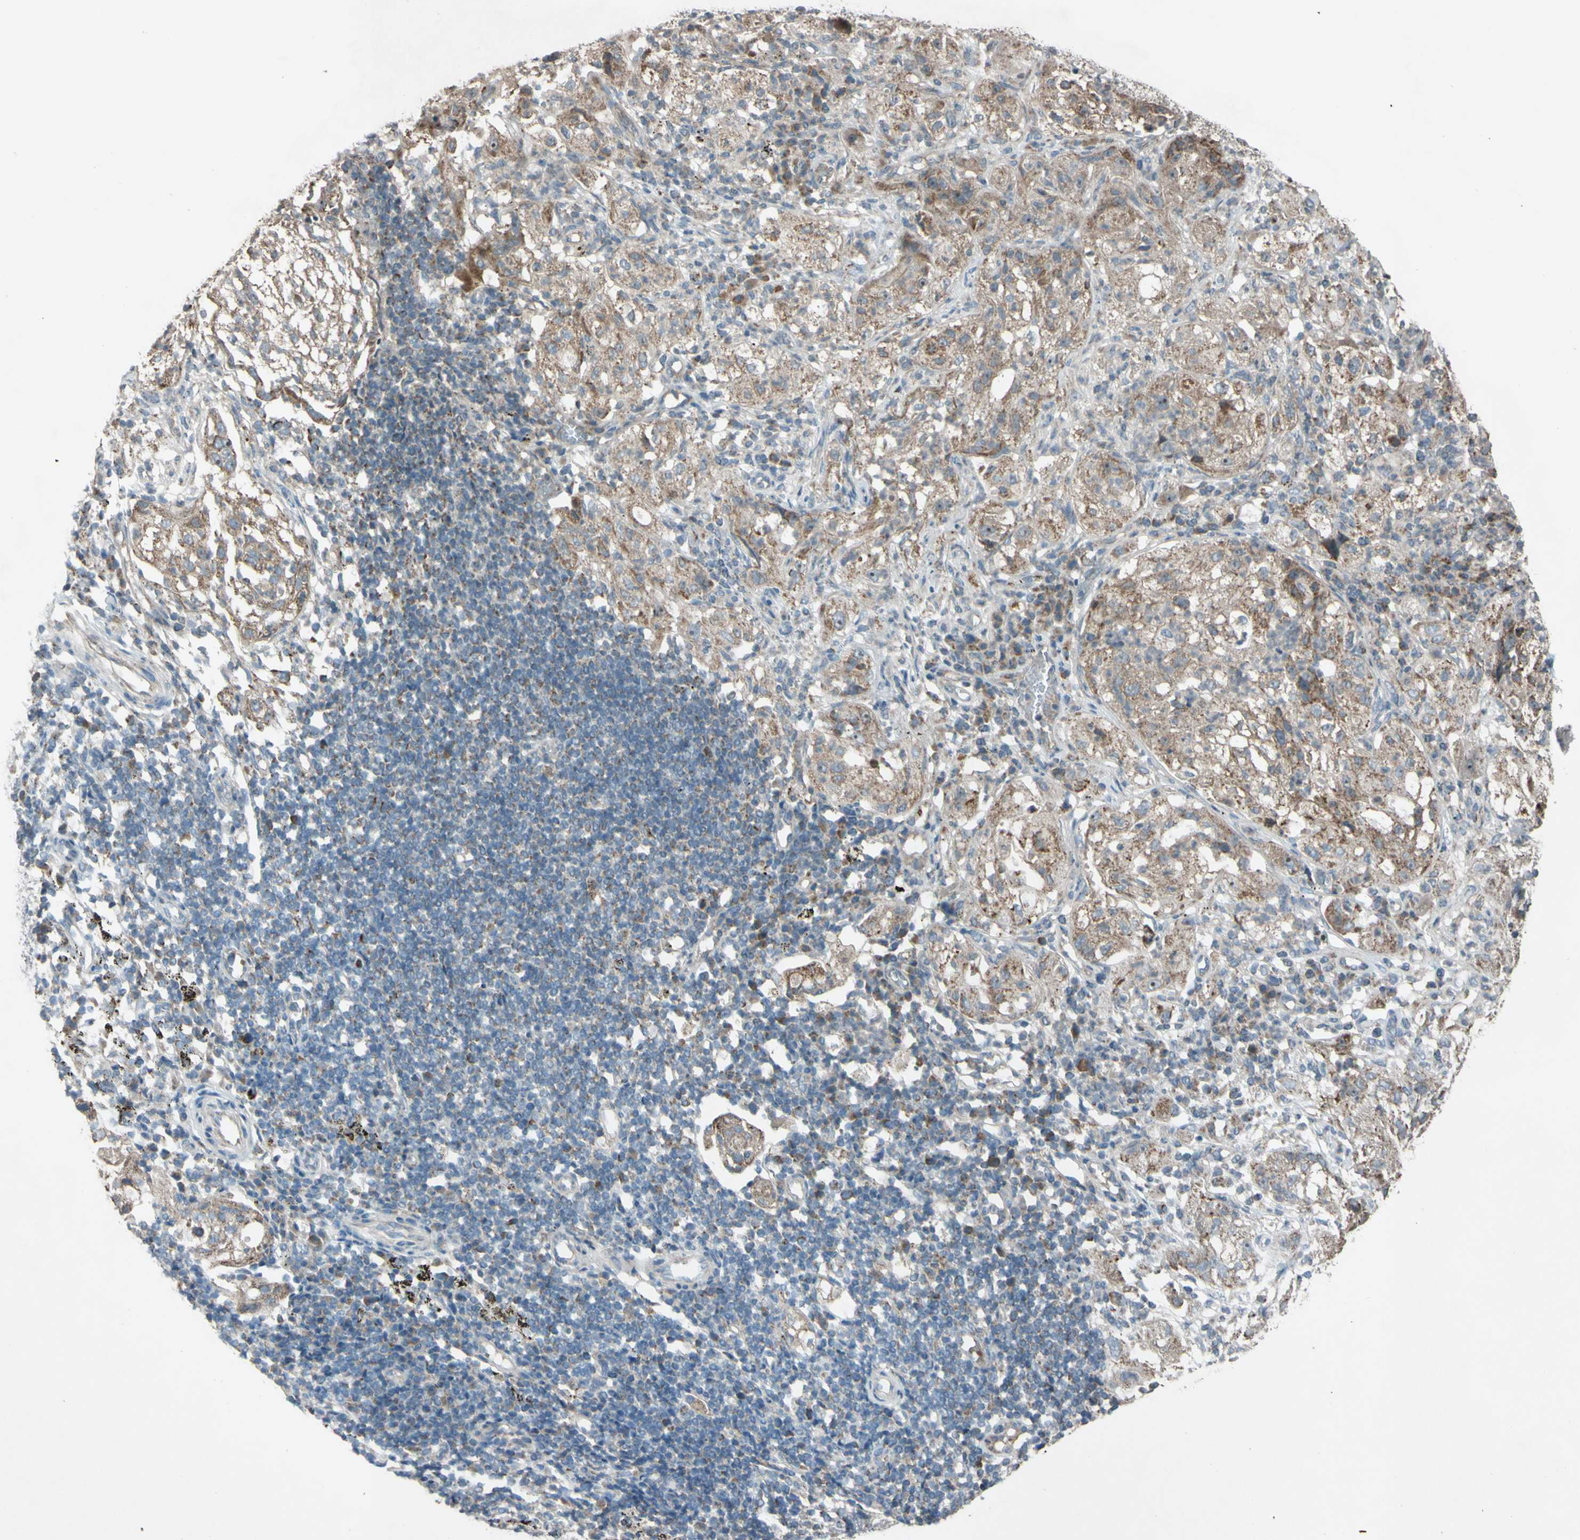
{"staining": {"intensity": "moderate", "quantity": ">75%", "location": "cytoplasmic/membranous"}, "tissue": "lung cancer", "cell_type": "Tumor cells", "image_type": "cancer", "snomed": [{"axis": "morphology", "description": "Inflammation, NOS"}, {"axis": "morphology", "description": "Squamous cell carcinoma, NOS"}, {"axis": "topography", "description": "Lymph node"}, {"axis": "topography", "description": "Soft tissue"}, {"axis": "topography", "description": "Lung"}], "caption": "Immunohistochemical staining of human lung squamous cell carcinoma exhibits moderate cytoplasmic/membranous protein expression in about >75% of tumor cells. The protein is shown in brown color, while the nuclei are stained blue.", "gene": "ACOT8", "patient": {"sex": "male", "age": 66}}